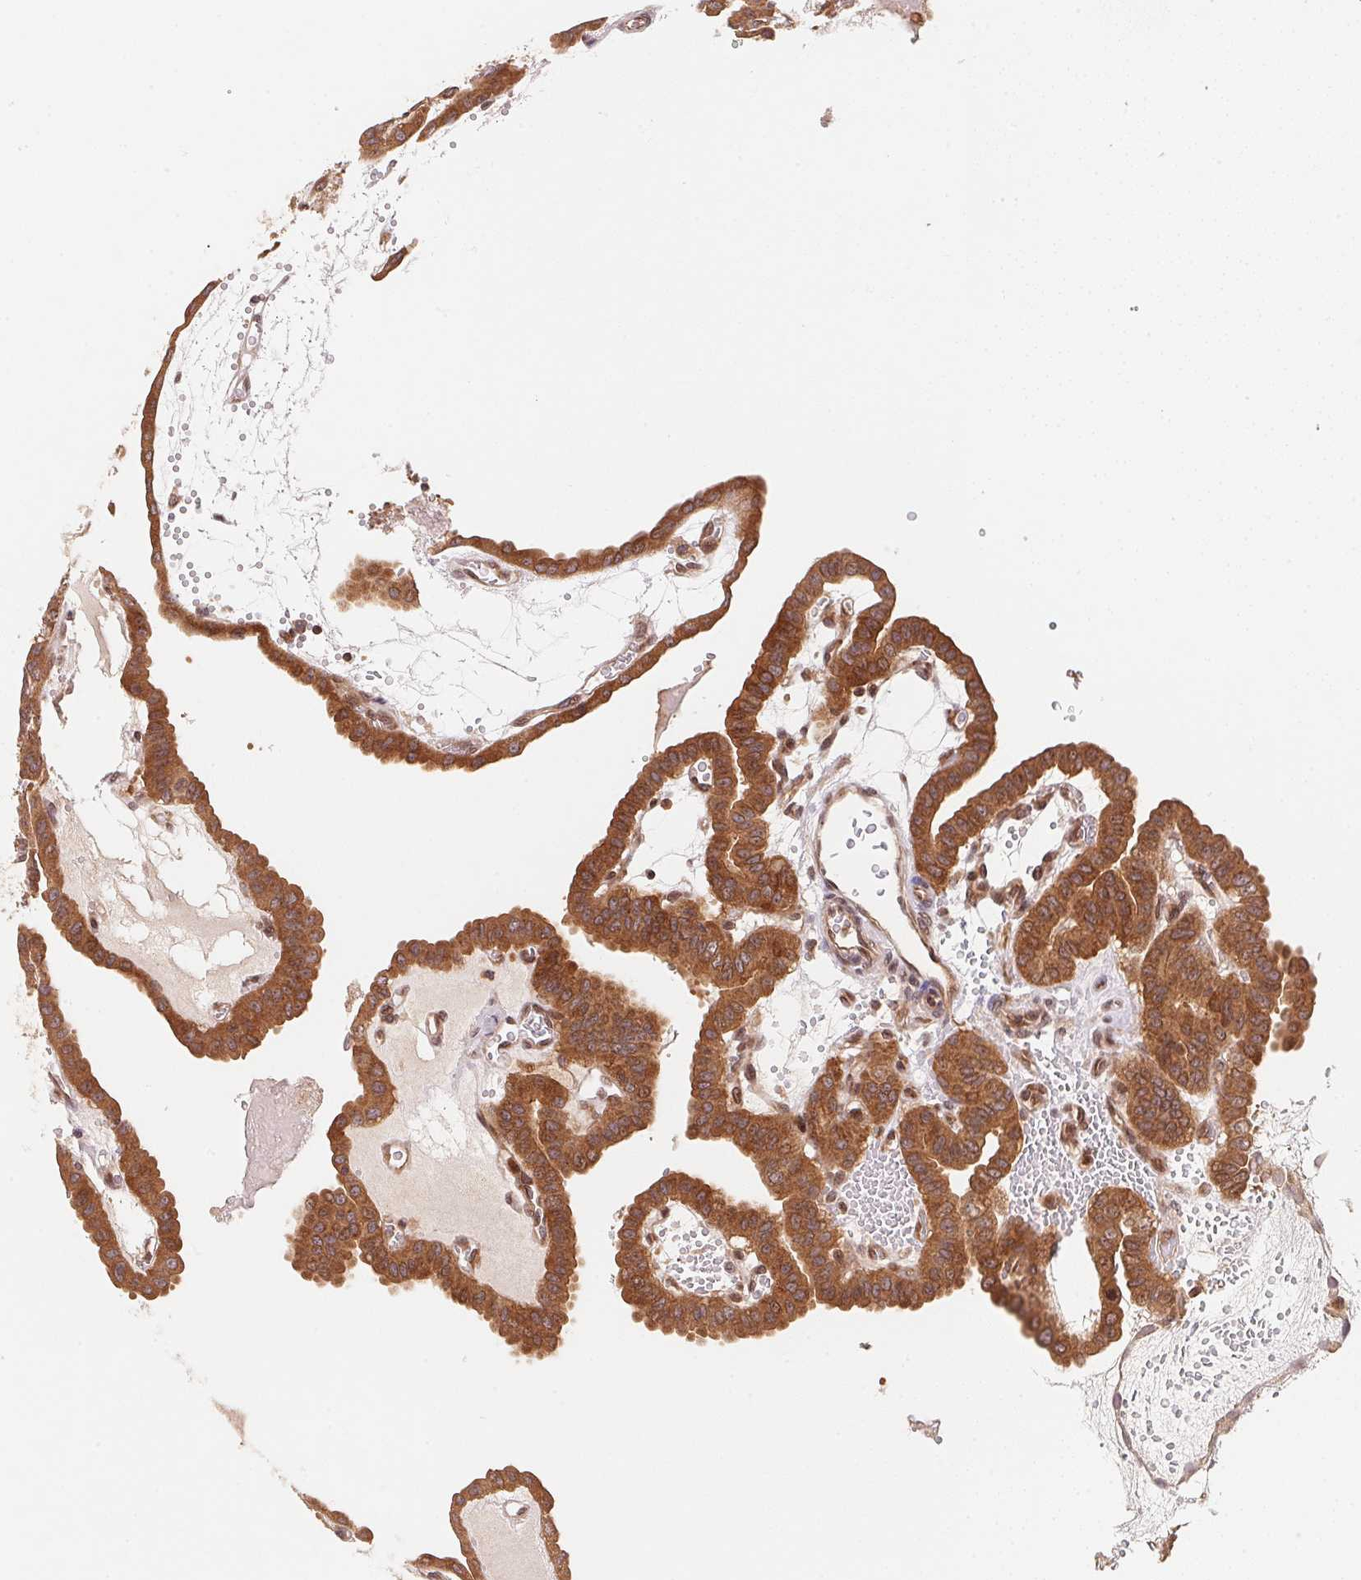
{"staining": {"intensity": "moderate", "quantity": ">75%", "location": "cytoplasmic/membranous,nuclear"}, "tissue": "thyroid cancer", "cell_type": "Tumor cells", "image_type": "cancer", "snomed": [{"axis": "morphology", "description": "Papillary adenocarcinoma, NOS"}, {"axis": "topography", "description": "Thyroid gland"}], "caption": "Brown immunohistochemical staining in human thyroid cancer (papillary adenocarcinoma) shows moderate cytoplasmic/membranous and nuclear expression in about >75% of tumor cells.", "gene": "CCDC102B", "patient": {"sex": "male", "age": 87}}